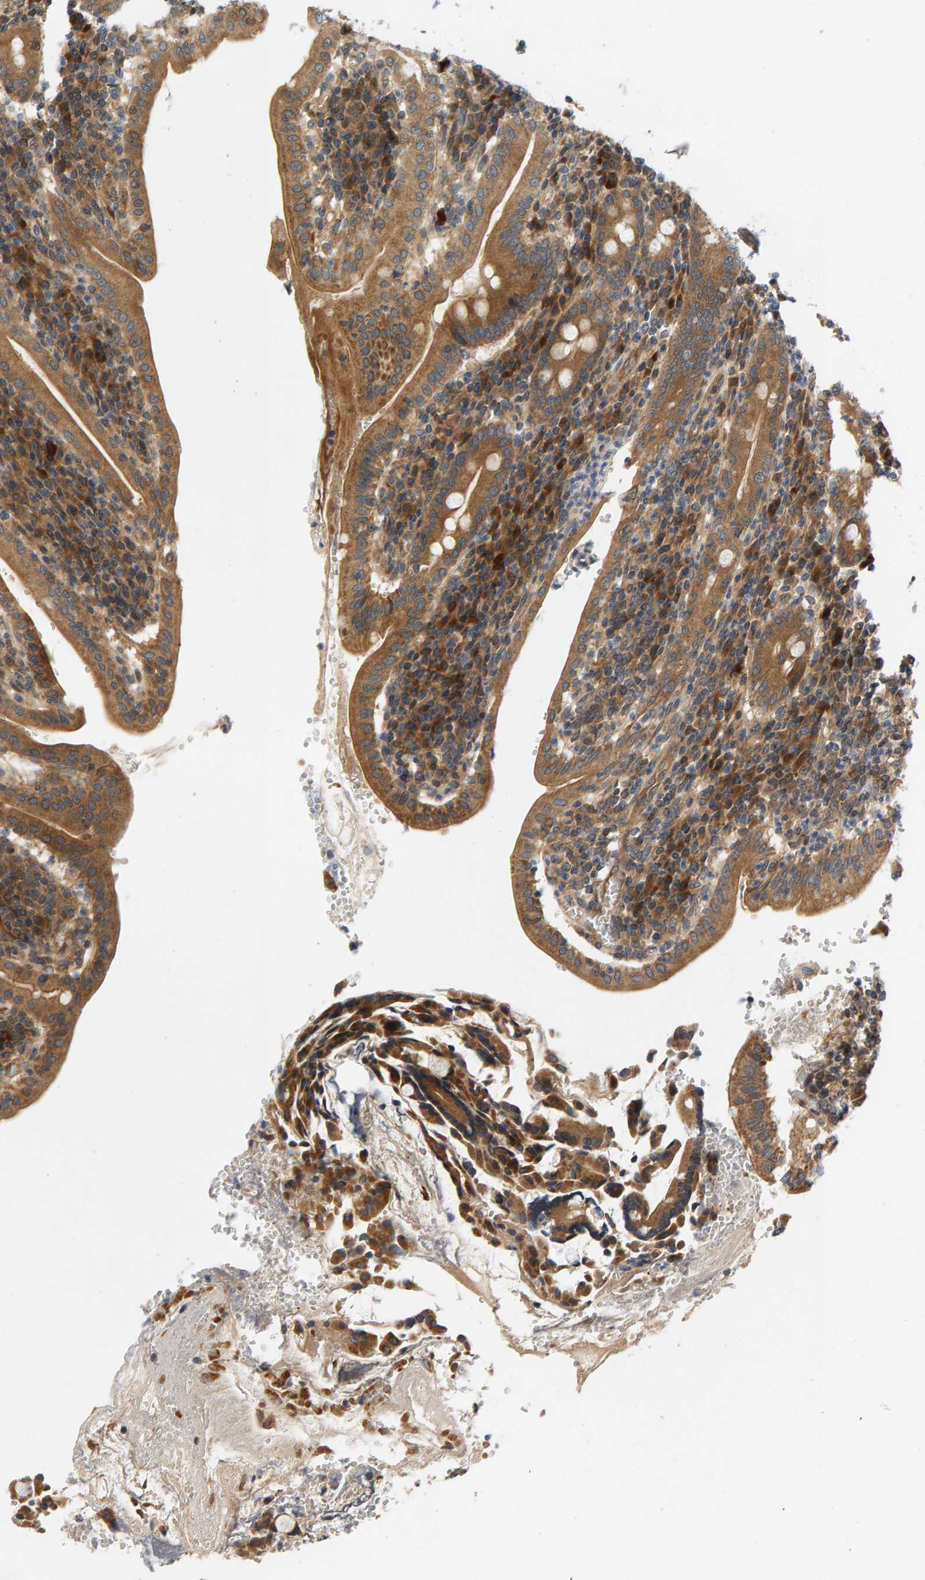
{"staining": {"intensity": "strong", "quantity": ">75%", "location": "cytoplasmic/membranous"}, "tissue": "duodenum", "cell_type": "Glandular cells", "image_type": "normal", "snomed": [{"axis": "morphology", "description": "Normal tissue, NOS"}, {"axis": "morphology", "description": "Adenocarcinoma, NOS"}, {"axis": "topography", "description": "Pancreas"}, {"axis": "topography", "description": "Duodenum"}], "caption": "Immunohistochemical staining of normal duodenum demonstrates high levels of strong cytoplasmic/membranous expression in about >75% of glandular cells.", "gene": "BAHCC1", "patient": {"sex": "male", "age": 50}}